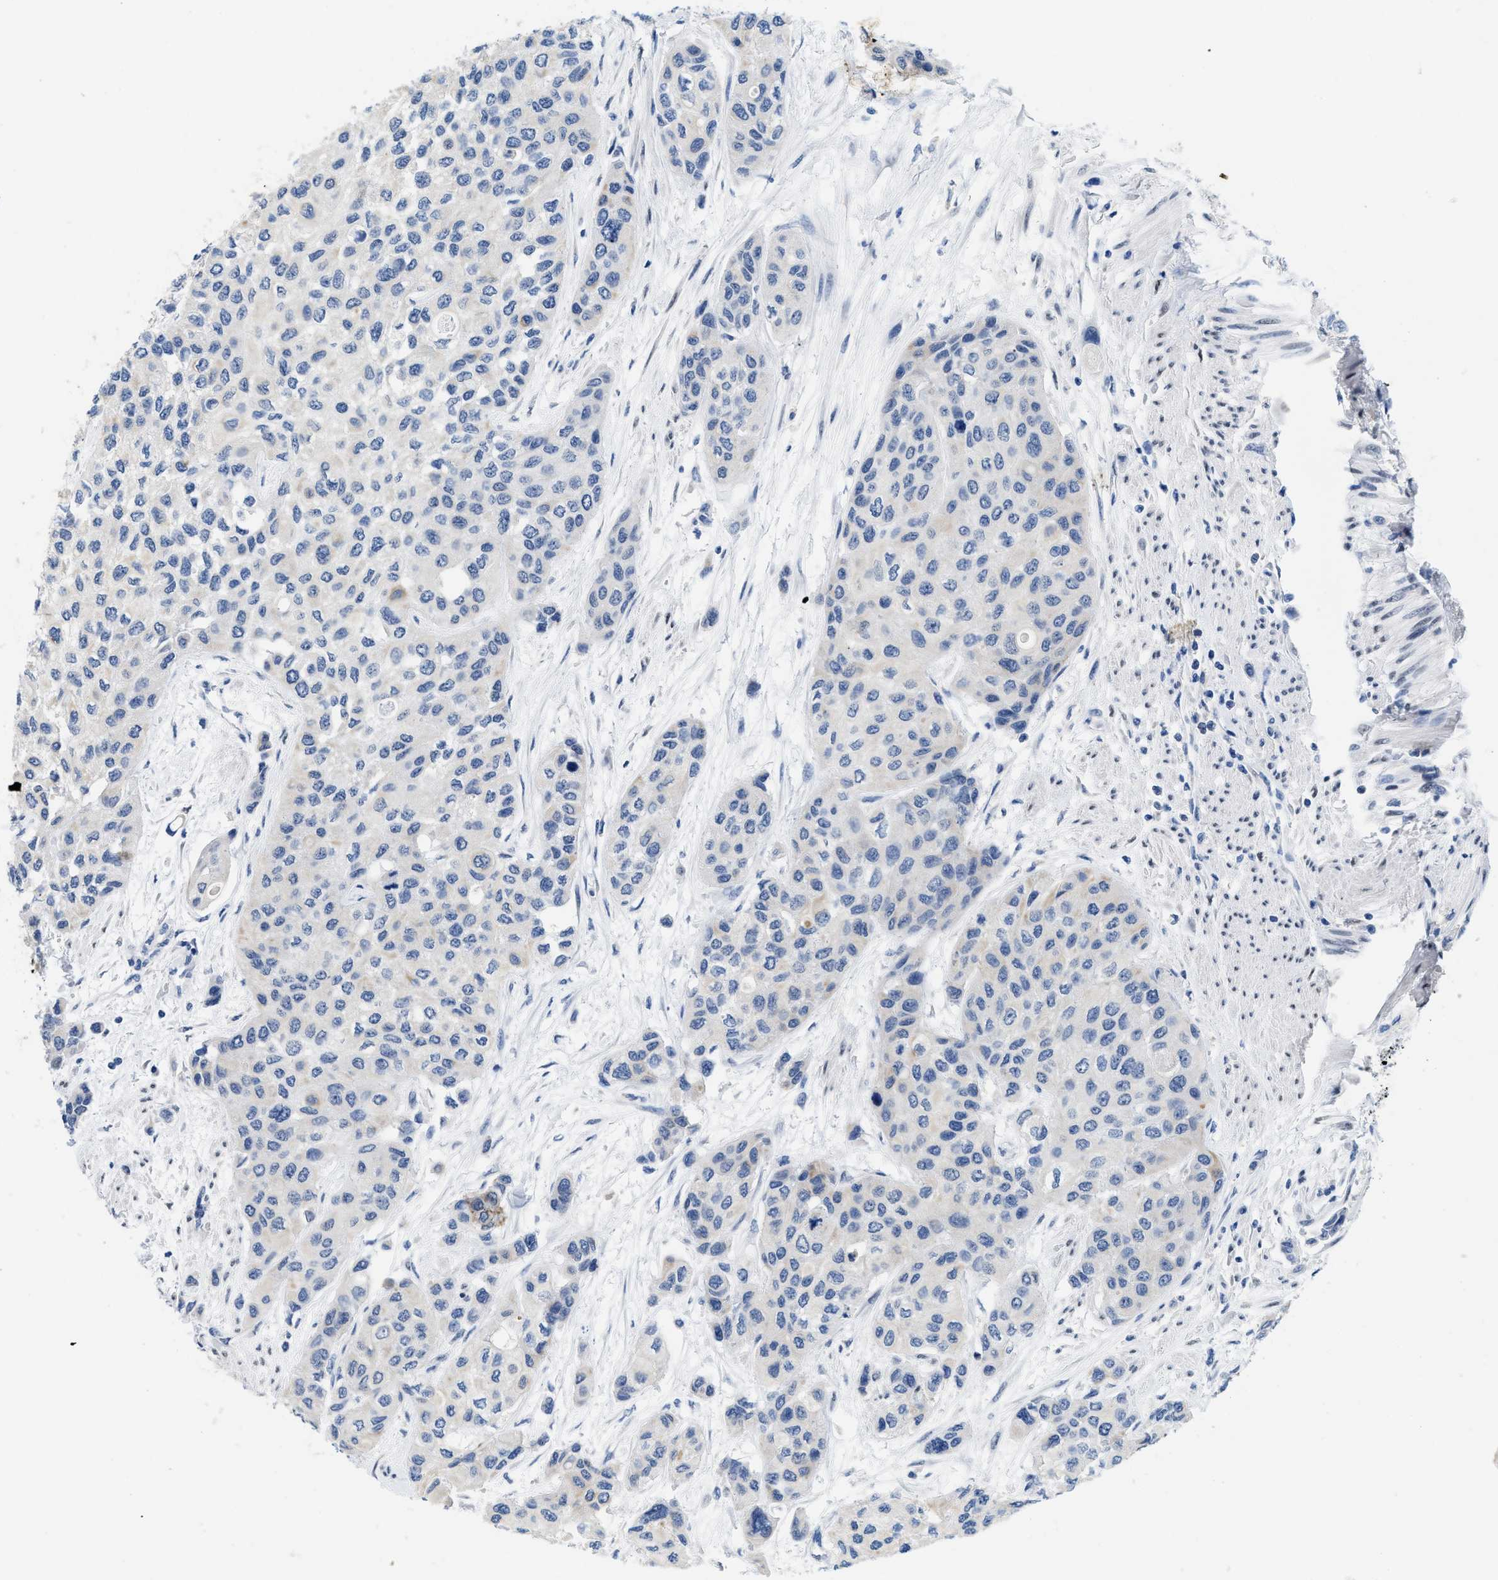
{"staining": {"intensity": "negative", "quantity": "none", "location": "none"}, "tissue": "urothelial cancer", "cell_type": "Tumor cells", "image_type": "cancer", "snomed": [{"axis": "morphology", "description": "Urothelial carcinoma, High grade"}, {"axis": "topography", "description": "Urinary bladder"}], "caption": "A high-resolution photomicrograph shows IHC staining of urothelial carcinoma (high-grade), which exhibits no significant staining in tumor cells. The staining was performed using DAB (3,3'-diaminobenzidine) to visualize the protein expression in brown, while the nuclei were stained in blue with hematoxylin (Magnification: 20x).", "gene": "NFIX", "patient": {"sex": "female", "age": 56}}